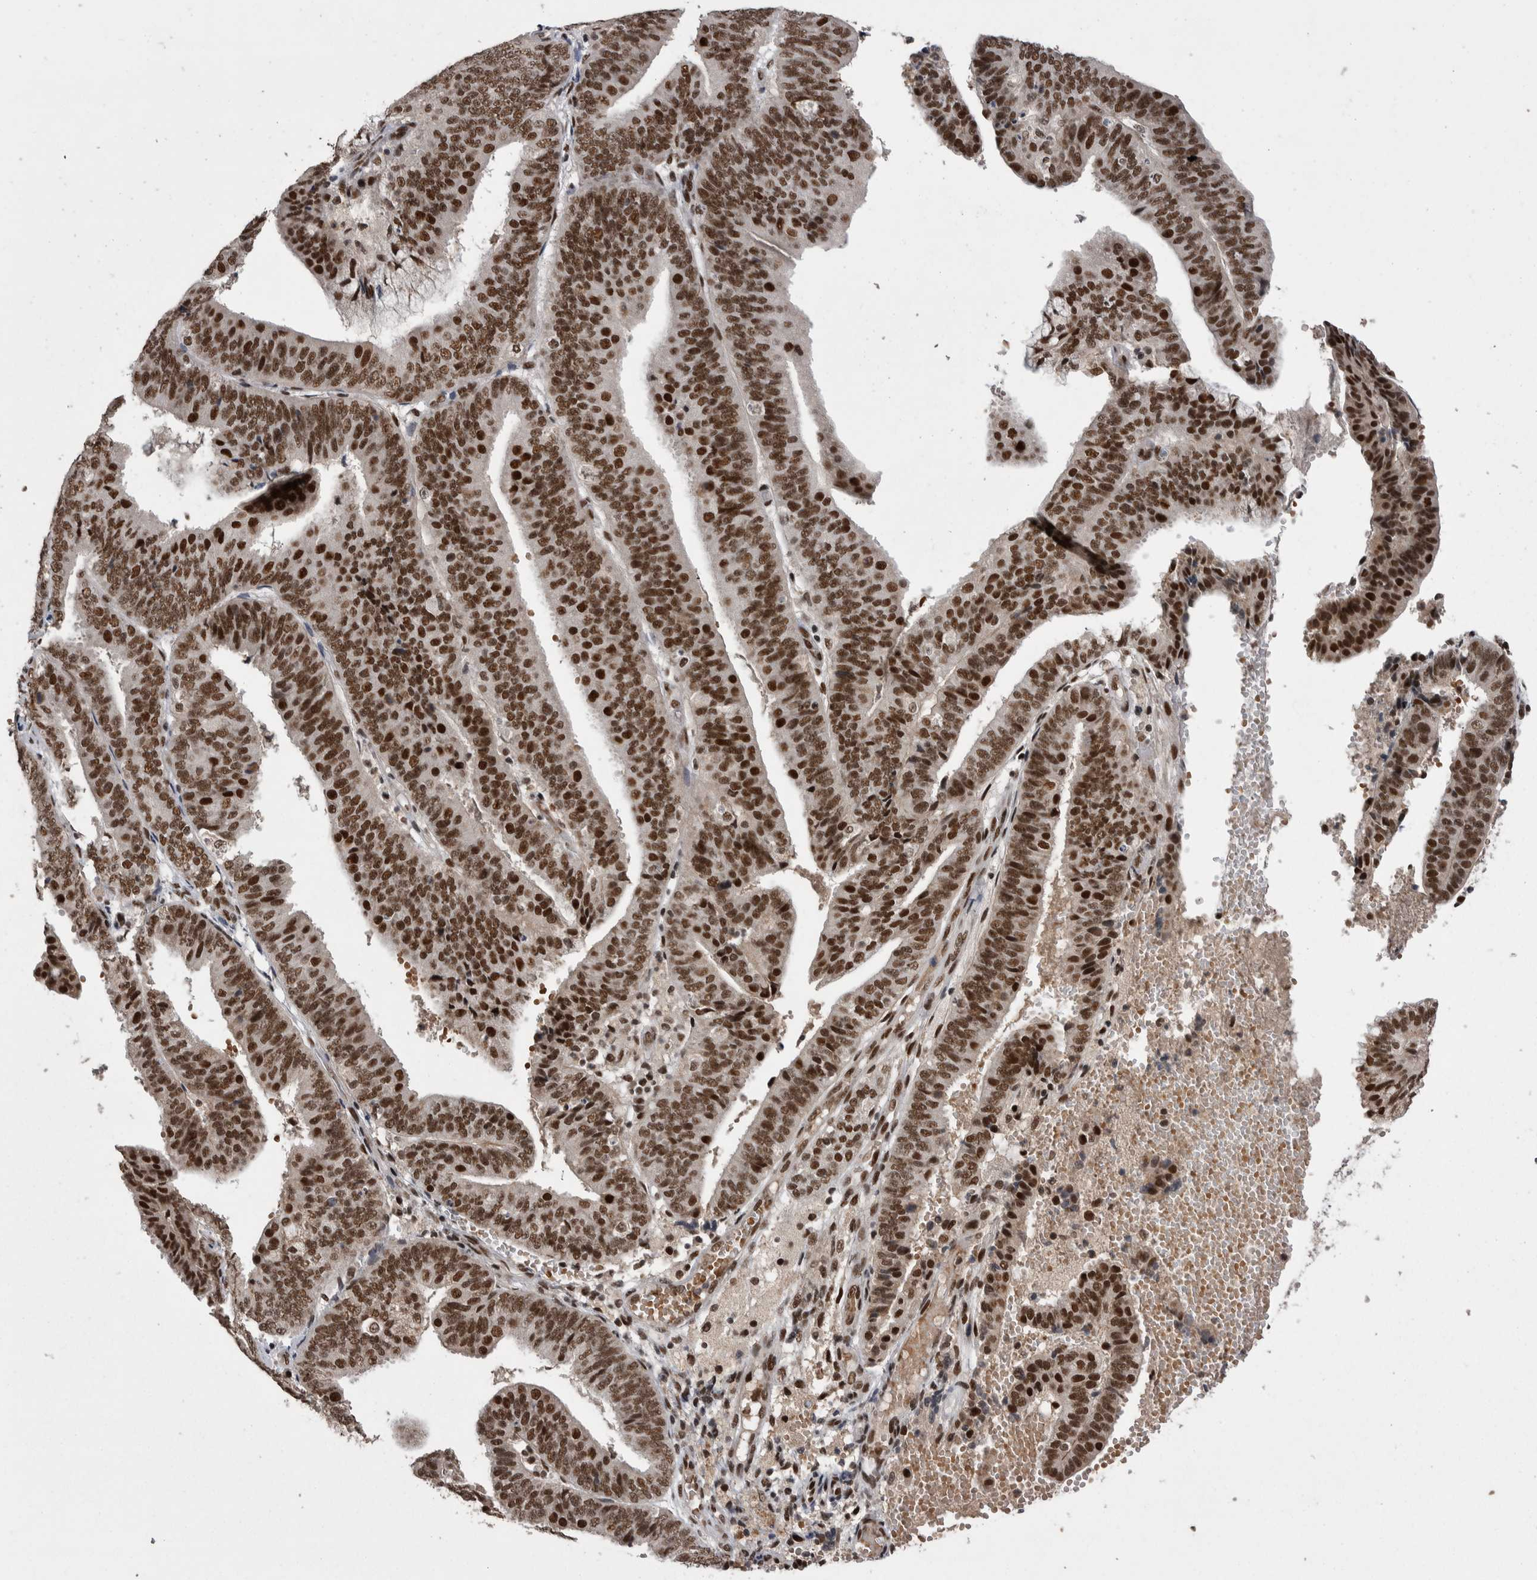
{"staining": {"intensity": "strong", "quantity": ">75%", "location": "nuclear"}, "tissue": "endometrial cancer", "cell_type": "Tumor cells", "image_type": "cancer", "snomed": [{"axis": "morphology", "description": "Adenocarcinoma, NOS"}, {"axis": "topography", "description": "Endometrium"}], "caption": "Strong nuclear protein positivity is identified in approximately >75% of tumor cells in endometrial adenocarcinoma.", "gene": "DMTF1", "patient": {"sex": "female", "age": 63}}